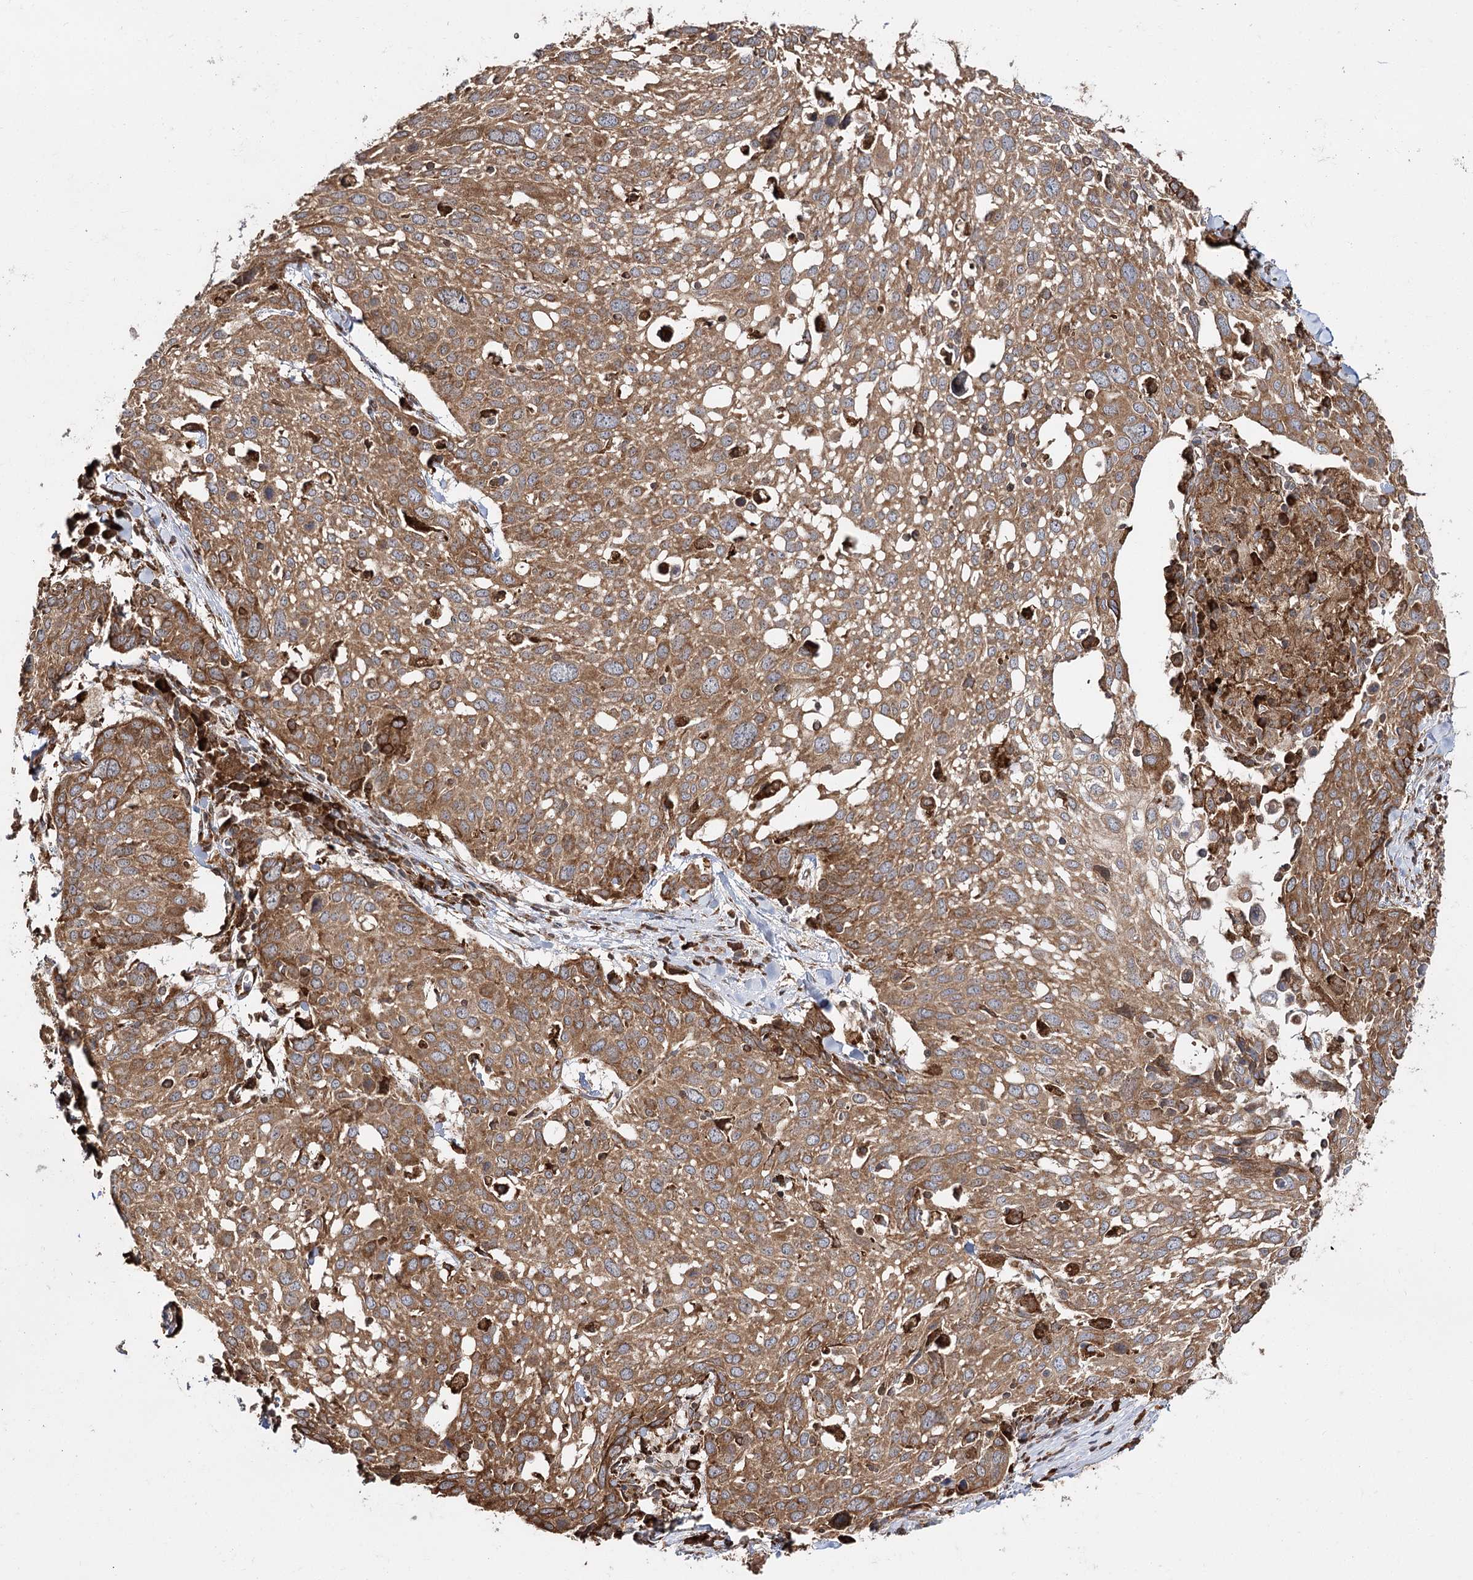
{"staining": {"intensity": "moderate", "quantity": ">75%", "location": "cytoplasmic/membranous"}, "tissue": "lung cancer", "cell_type": "Tumor cells", "image_type": "cancer", "snomed": [{"axis": "morphology", "description": "Squamous cell carcinoma, NOS"}, {"axis": "topography", "description": "Lung"}], "caption": "Lung cancer stained for a protein (brown) reveals moderate cytoplasmic/membranous positive staining in approximately >75% of tumor cells.", "gene": "DNAJB14", "patient": {"sex": "male", "age": 65}}